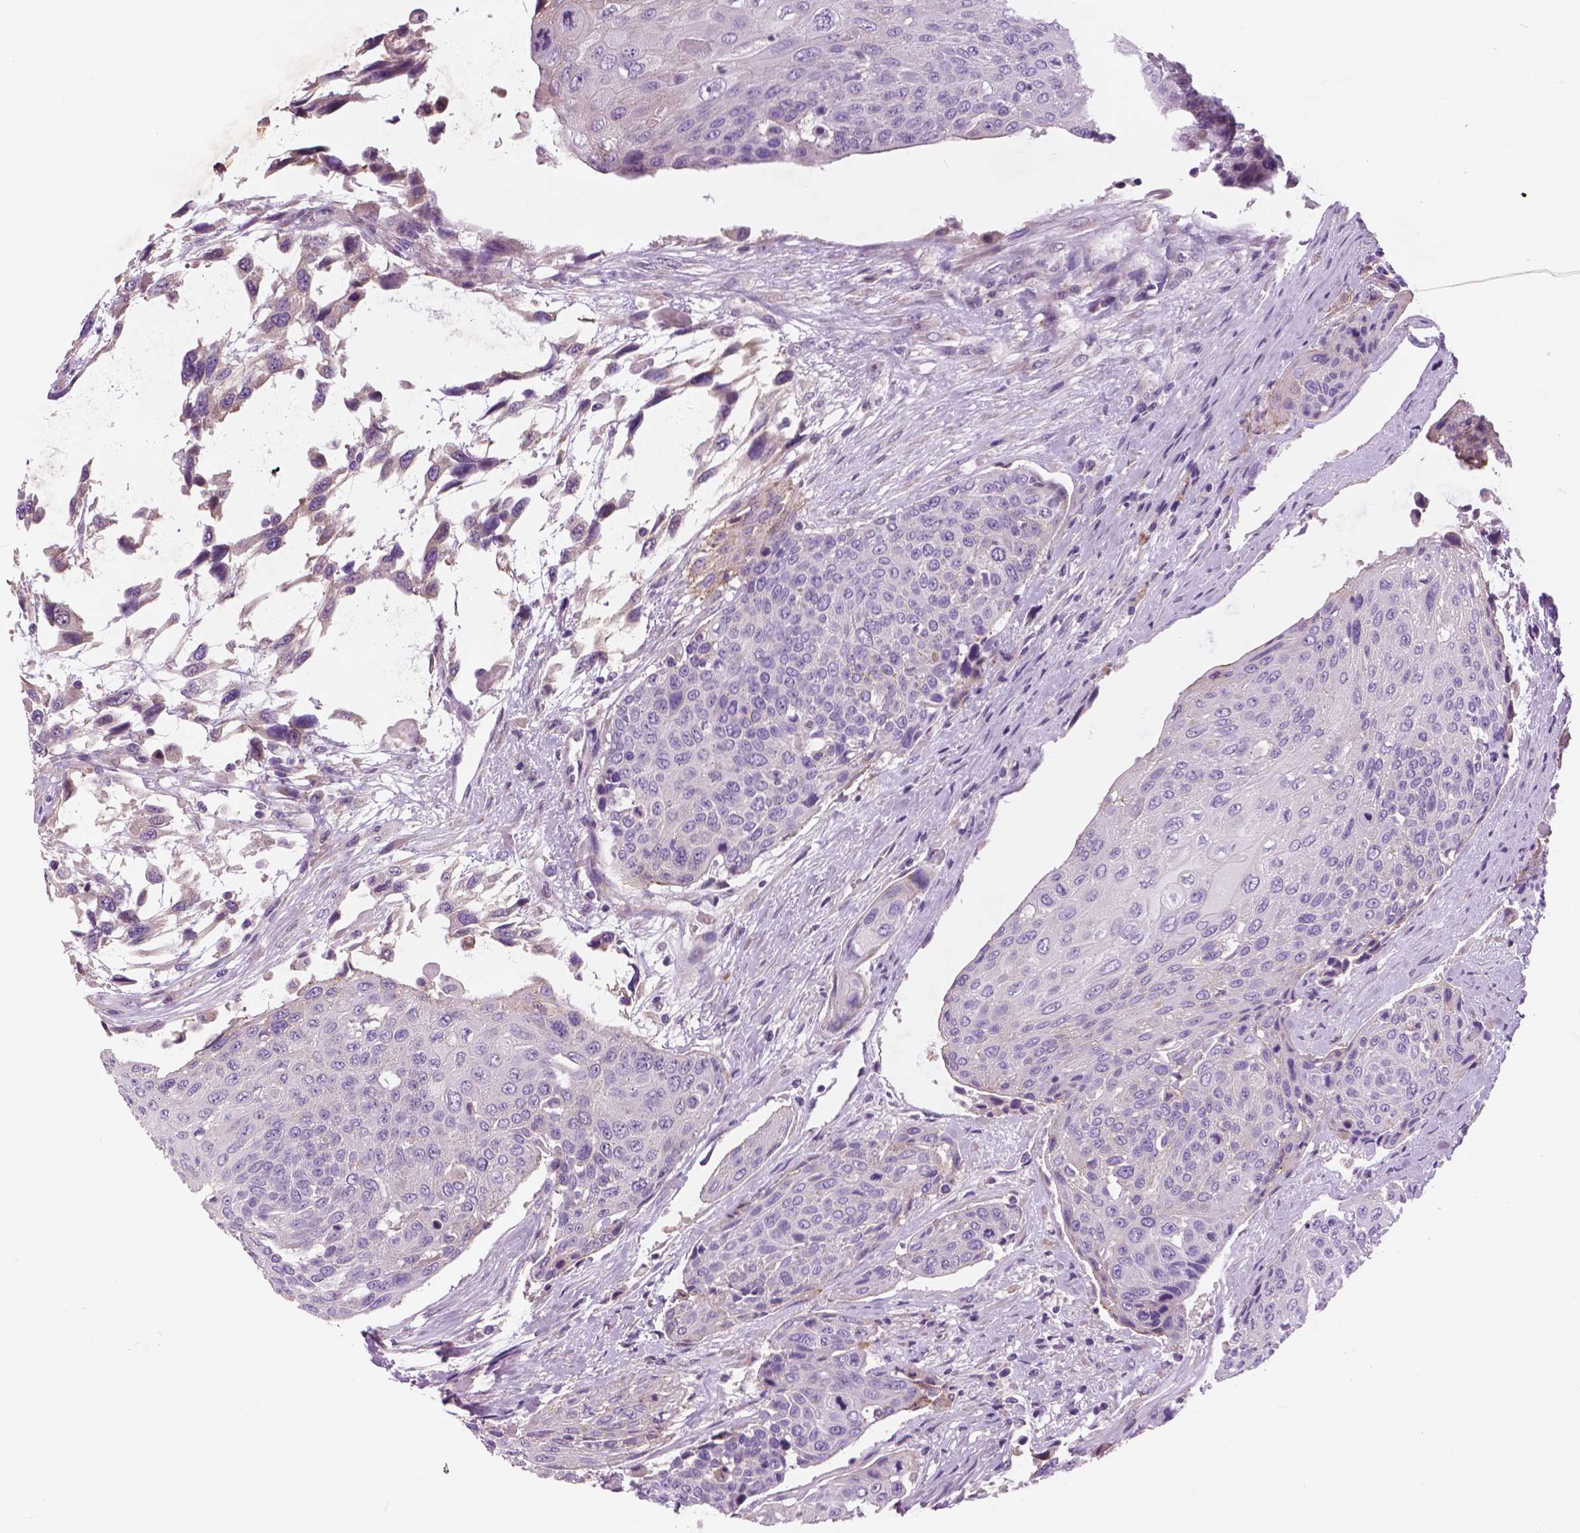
{"staining": {"intensity": "negative", "quantity": "none", "location": "none"}, "tissue": "urothelial cancer", "cell_type": "Tumor cells", "image_type": "cancer", "snomed": [{"axis": "morphology", "description": "Urothelial carcinoma, High grade"}, {"axis": "topography", "description": "Urinary bladder"}], "caption": "Micrograph shows no protein positivity in tumor cells of urothelial cancer tissue.", "gene": "SERPINI1", "patient": {"sex": "female", "age": 70}}